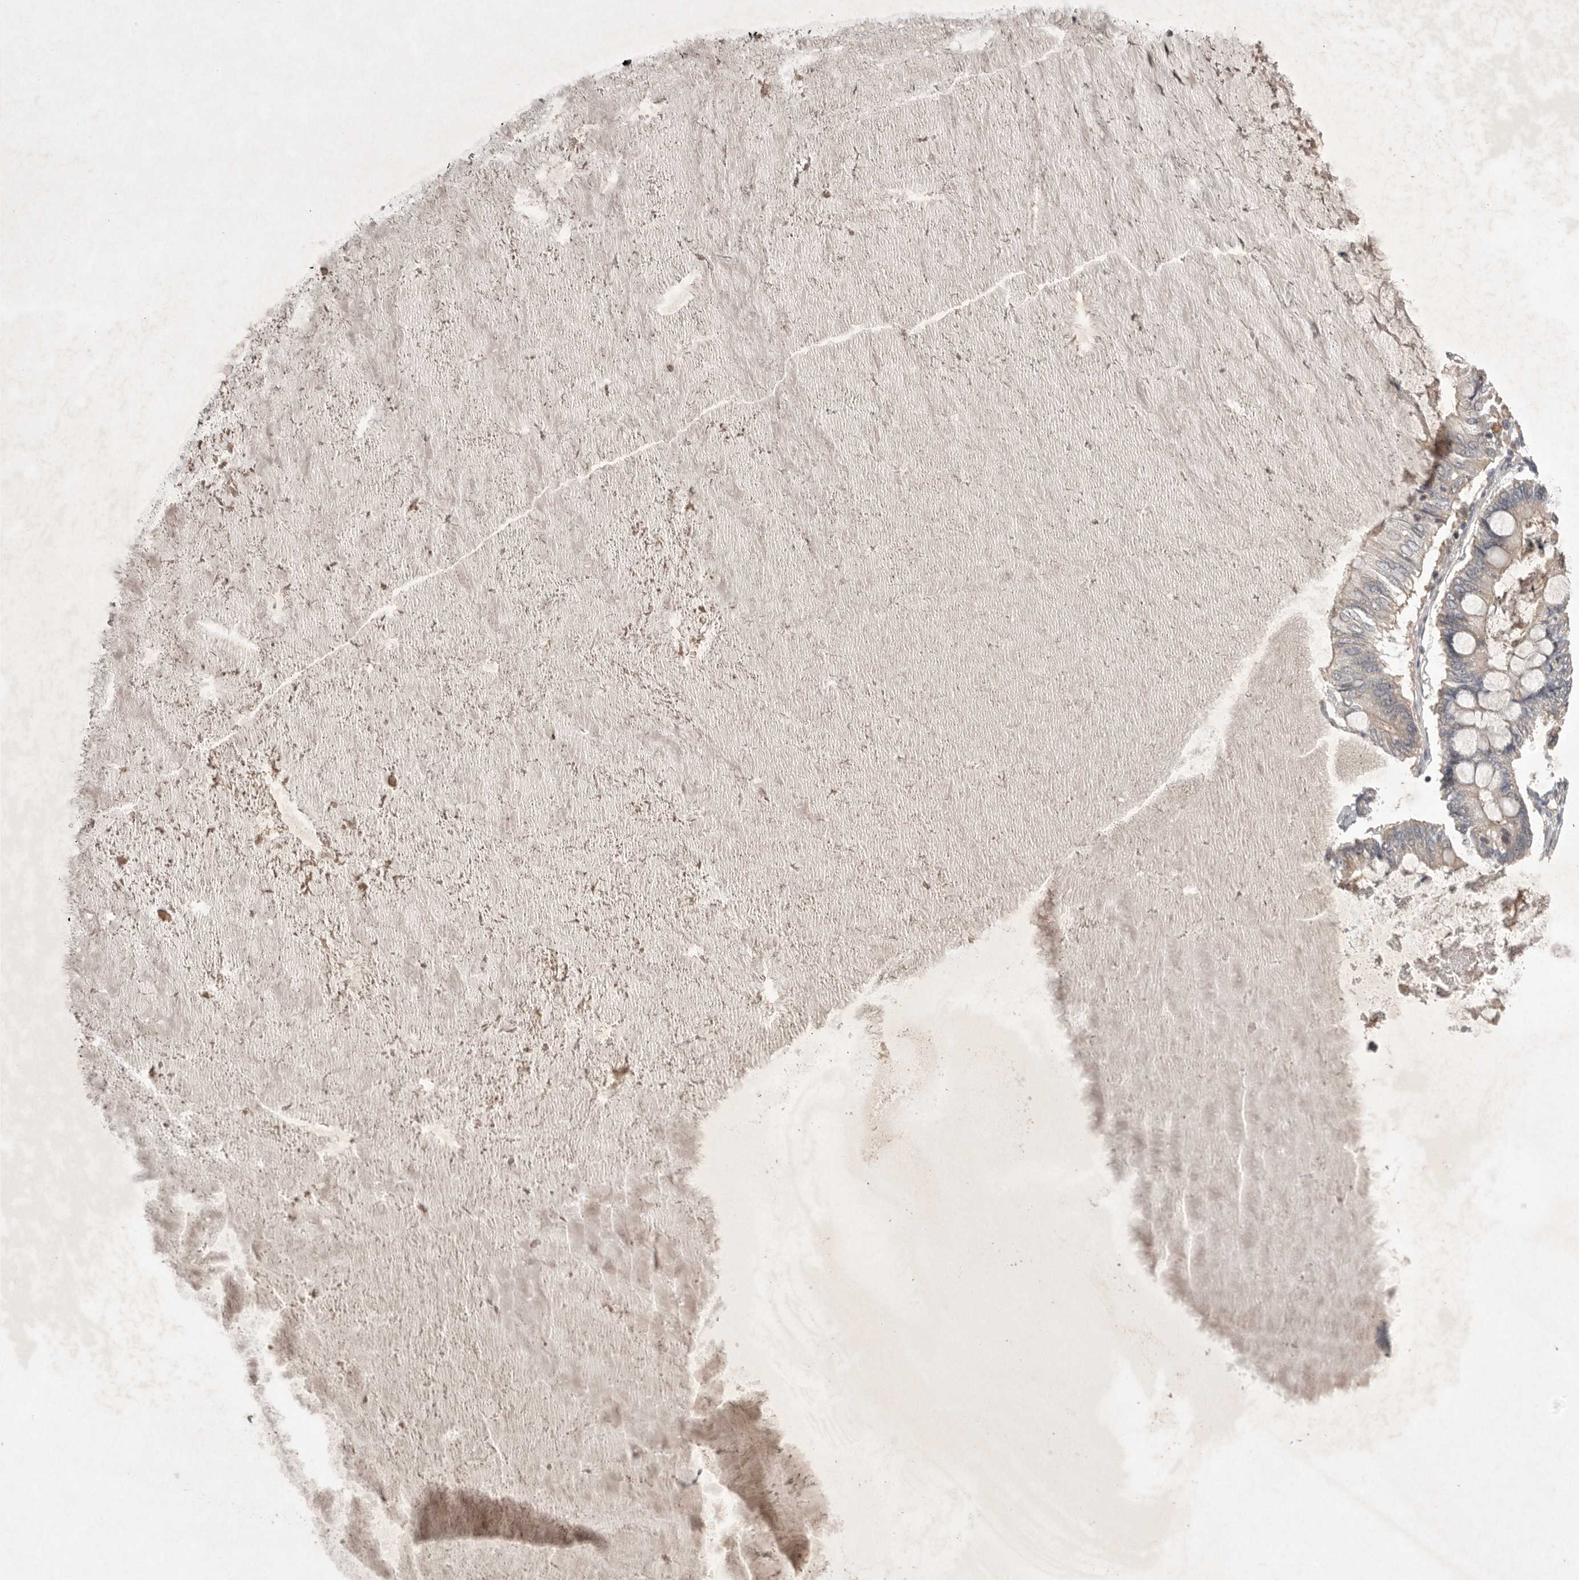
{"staining": {"intensity": "weak", "quantity": ">75%", "location": "cytoplasmic/membranous"}, "tissue": "ovarian cancer", "cell_type": "Tumor cells", "image_type": "cancer", "snomed": [{"axis": "morphology", "description": "Cystadenocarcinoma, mucinous, NOS"}, {"axis": "topography", "description": "Ovary"}], "caption": "Ovarian cancer (mucinous cystadenocarcinoma) stained with IHC reveals weak cytoplasmic/membranous expression in approximately >75% of tumor cells. Nuclei are stained in blue.", "gene": "NRCAM", "patient": {"sex": "female", "age": 61}}